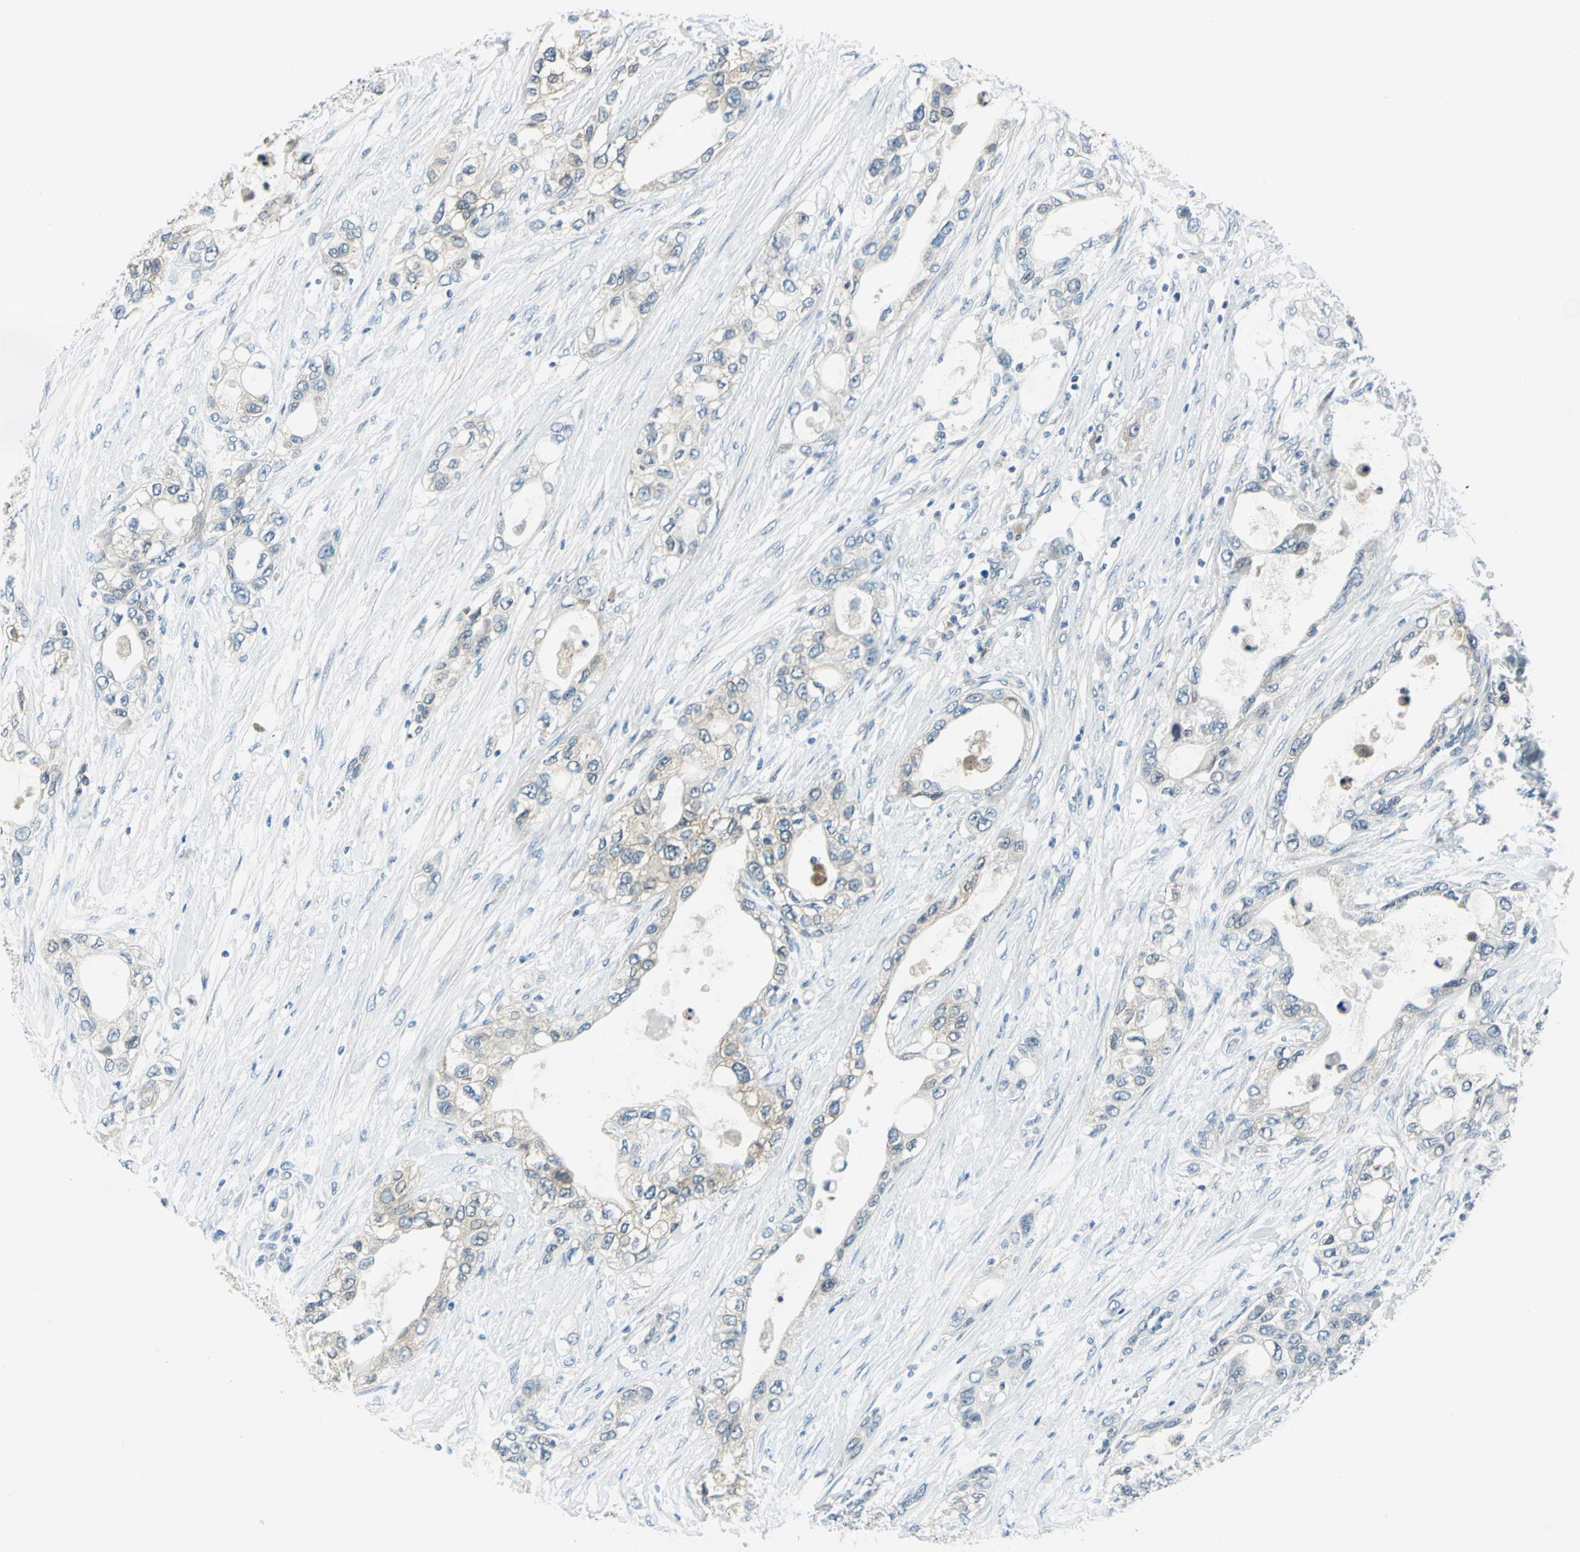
{"staining": {"intensity": "weak", "quantity": "<25%", "location": "cytoplasmic/membranous"}, "tissue": "pancreatic cancer", "cell_type": "Tumor cells", "image_type": "cancer", "snomed": [{"axis": "morphology", "description": "Adenocarcinoma, NOS"}, {"axis": "topography", "description": "Pancreas"}], "caption": "The immunohistochemistry image has no significant staining in tumor cells of adenocarcinoma (pancreatic) tissue.", "gene": "ALDOA", "patient": {"sex": "female", "age": 70}}